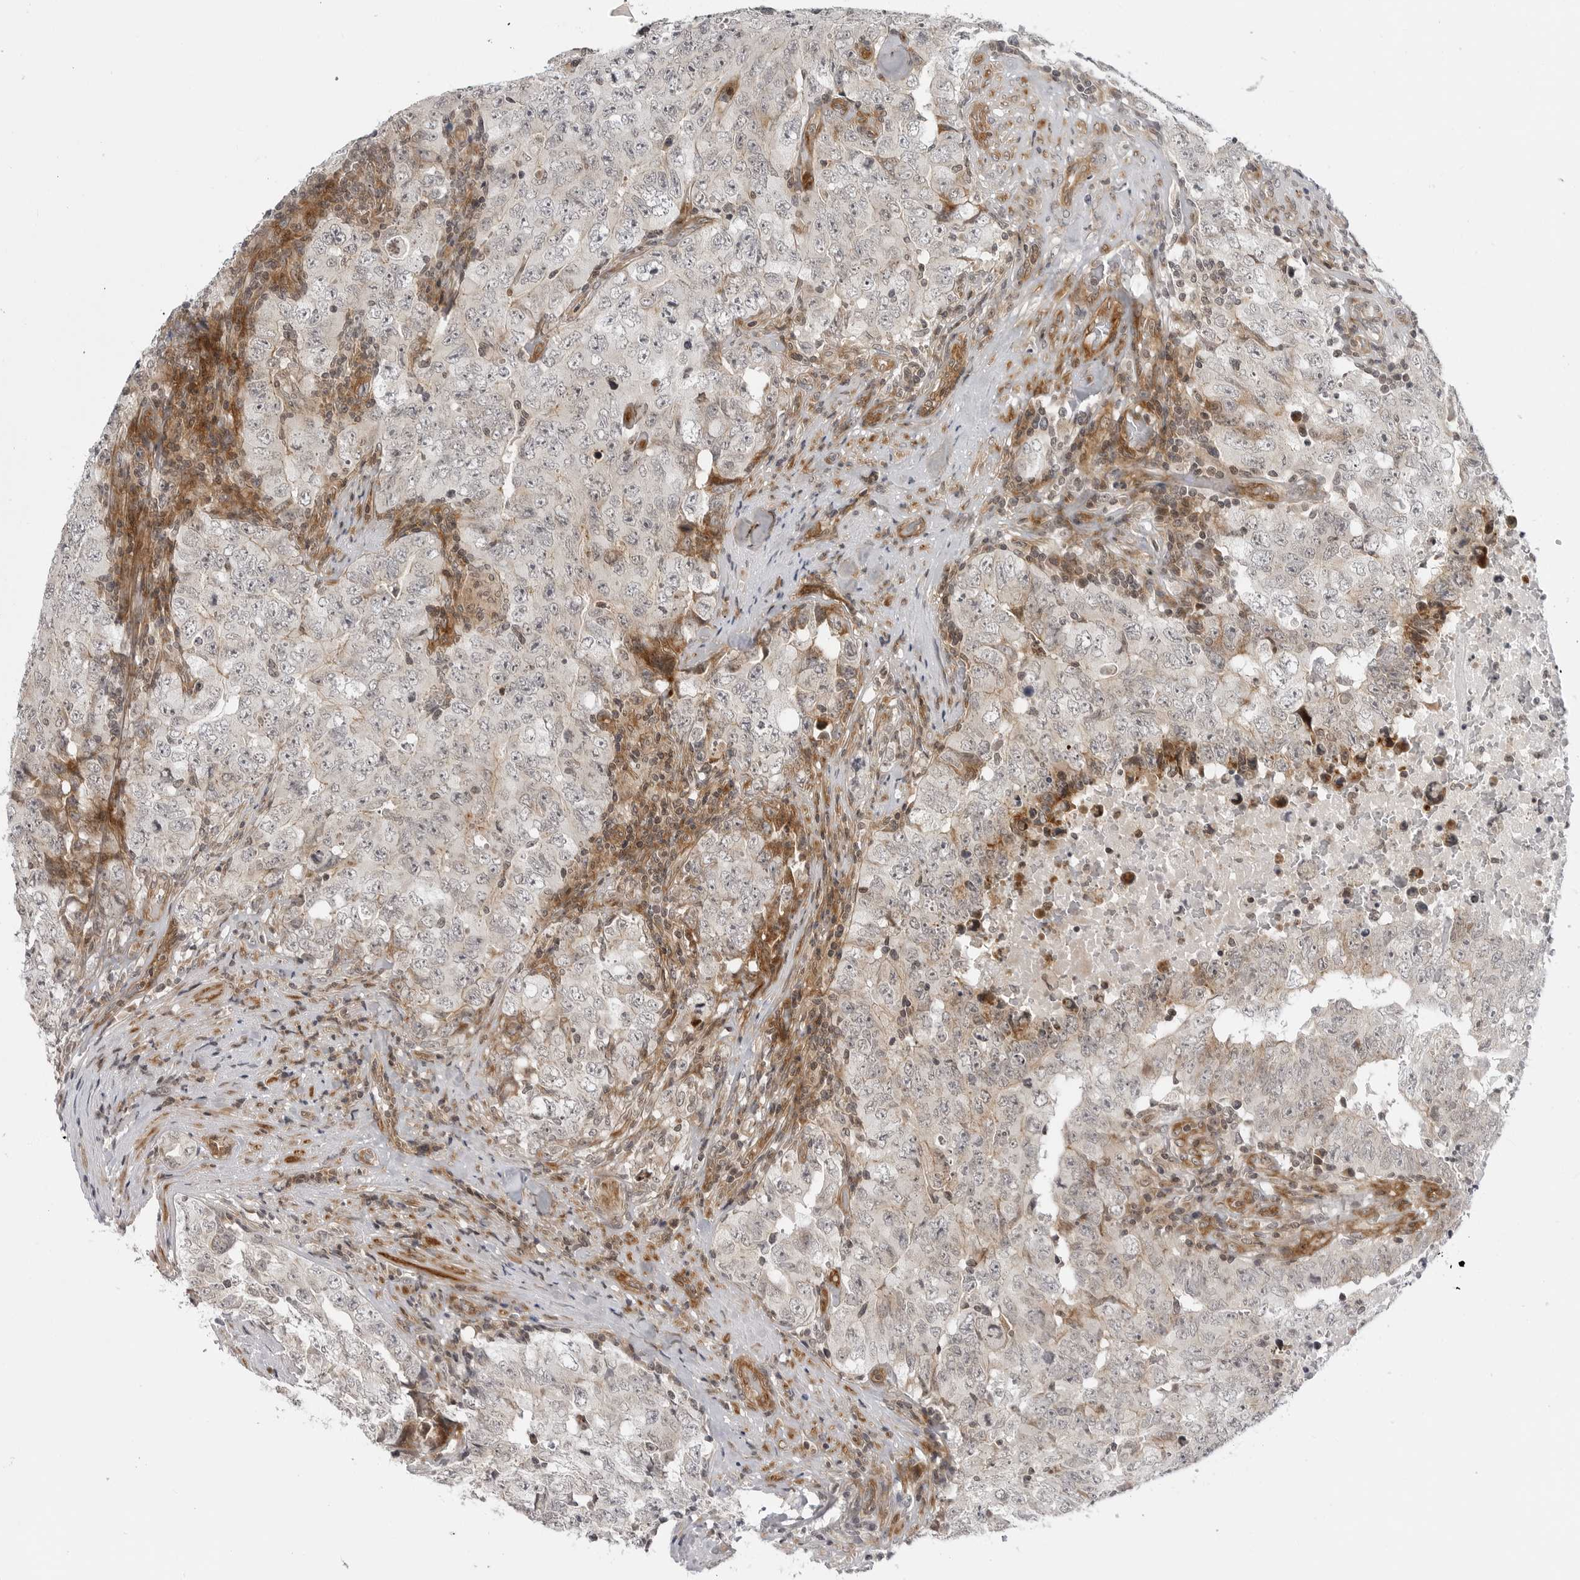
{"staining": {"intensity": "negative", "quantity": "none", "location": "none"}, "tissue": "testis cancer", "cell_type": "Tumor cells", "image_type": "cancer", "snomed": [{"axis": "morphology", "description": "Carcinoma, Embryonal, NOS"}, {"axis": "topography", "description": "Testis"}], "caption": "Tumor cells show no significant staining in embryonal carcinoma (testis).", "gene": "ADAMTS5", "patient": {"sex": "male", "age": 26}}